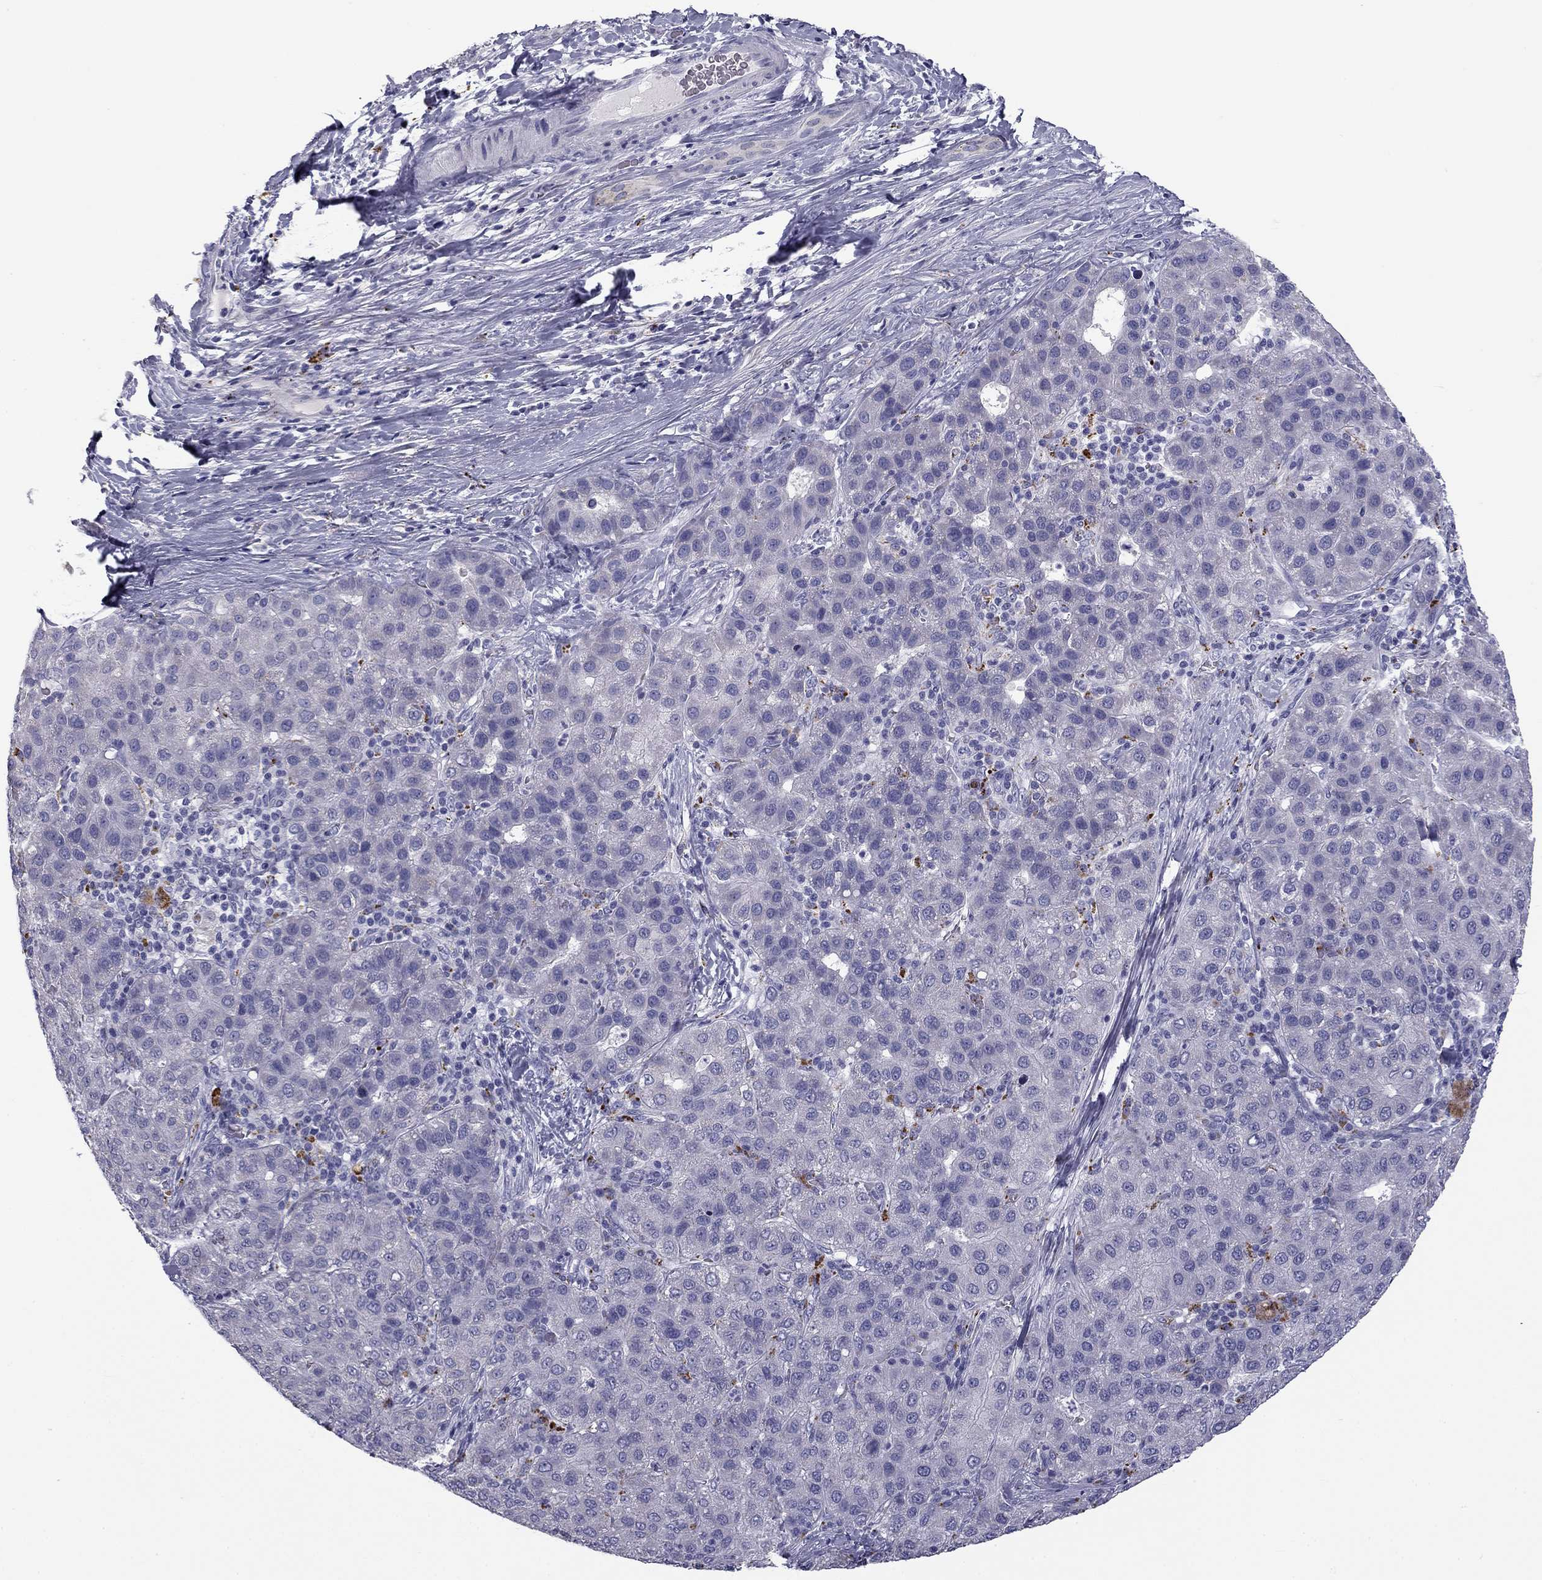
{"staining": {"intensity": "negative", "quantity": "none", "location": "none"}, "tissue": "liver cancer", "cell_type": "Tumor cells", "image_type": "cancer", "snomed": [{"axis": "morphology", "description": "Carcinoma, Hepatocellular, NOS"}, {"axis": "topography", "description": "Liver"}], "caption": "There is no significant staining in tumor cells of liver cancer.", "gene": "CLPSL2", "patient": {"sex": "male", "age": 65}}